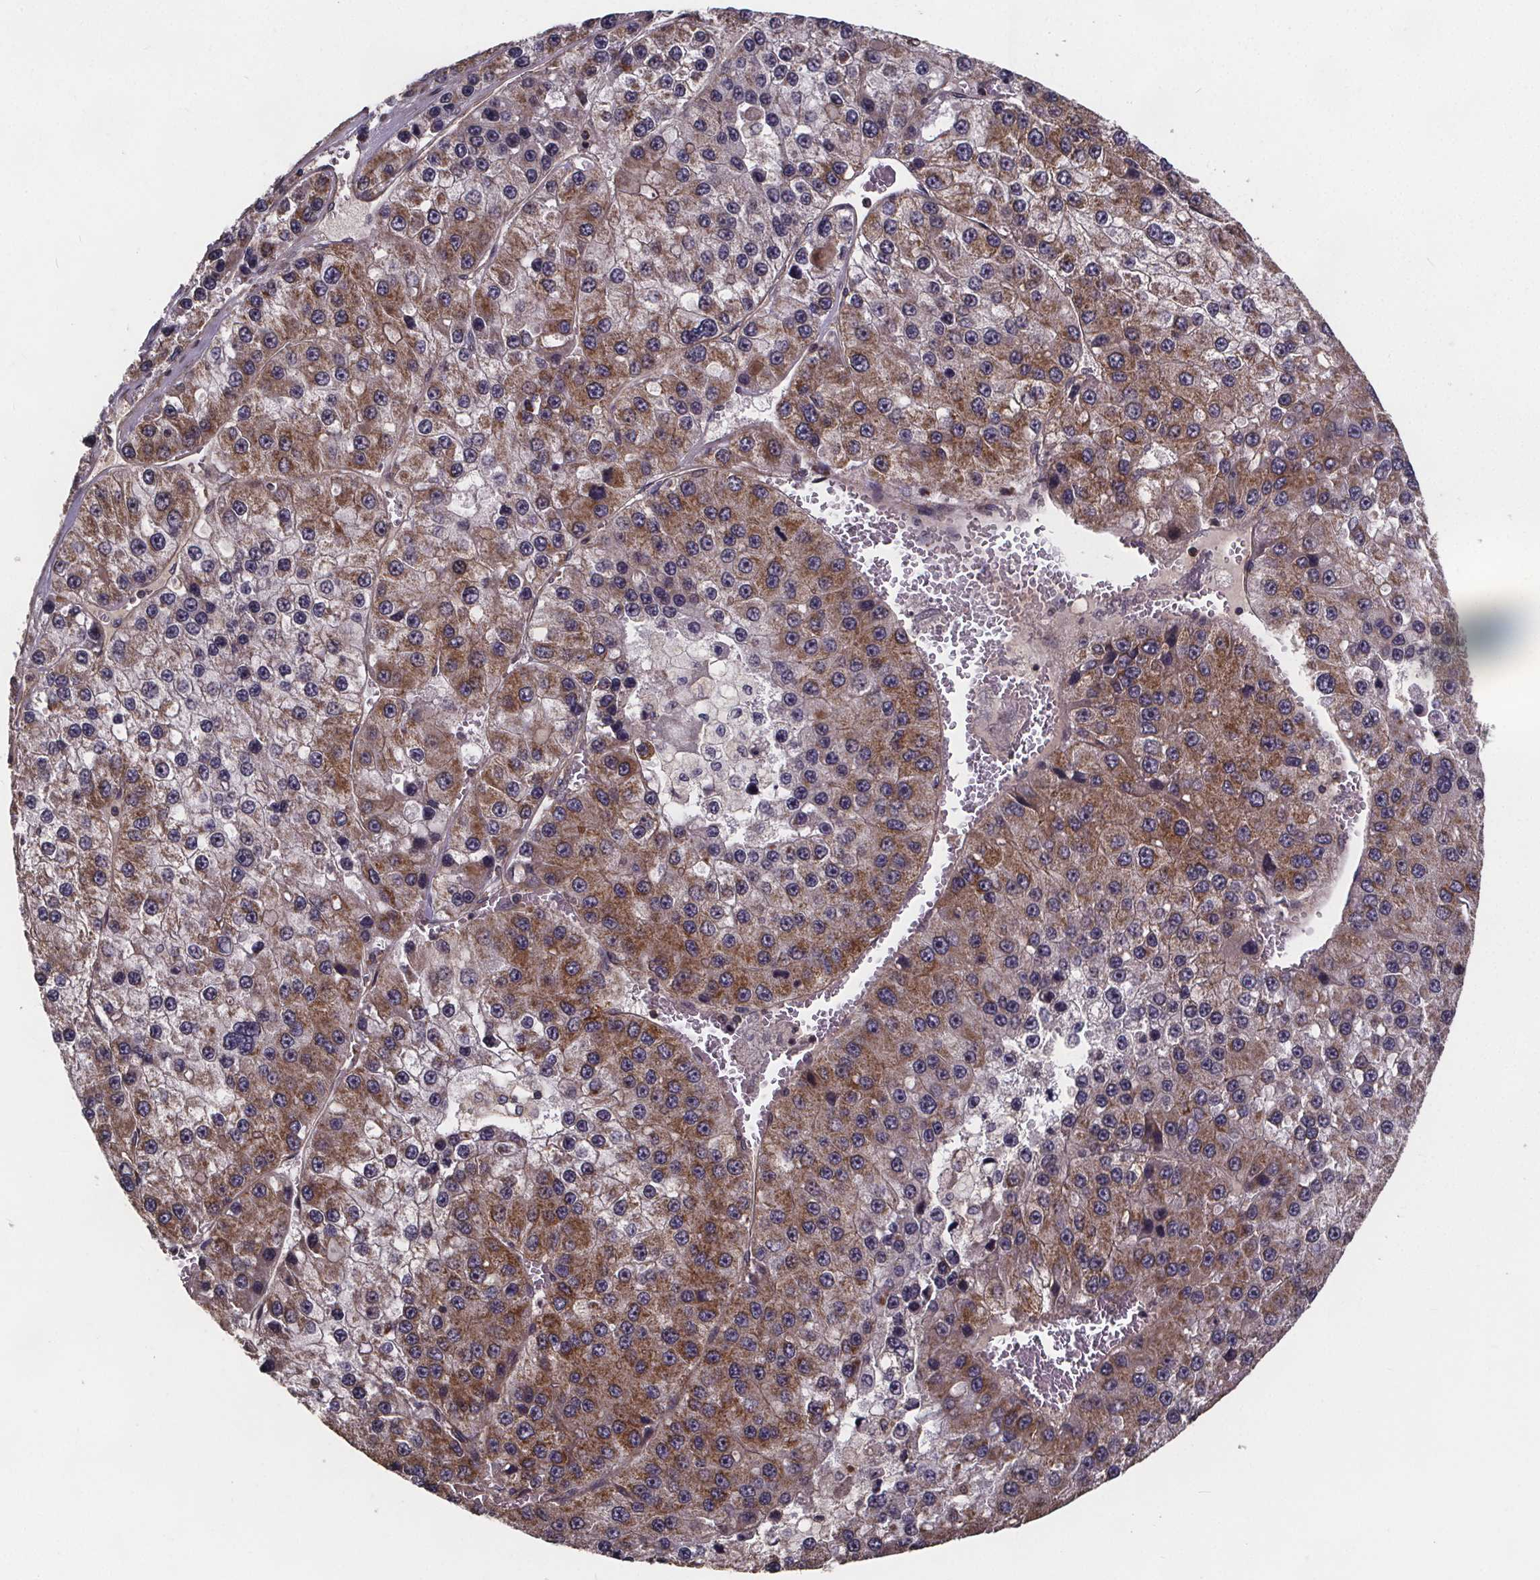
{"staining": {"intensity": "moderate", "quantity": ">75%", "location": "cytoplasmic/membranous"}, "tissue": "liver cancer", "cell_type": "Tumor cells", "image_type": "cancer", "snomed": [{"axis": "morphology", "description": "Carcinoma, Hepatocellular, NOS"}, {"axis": "topography", "description": "Liver"}], "caption": "Immunohistochemistry (IHC) (DAB) staining of human liver hepatocellular carcinoma demonstrates moderate cytoplasmic/membranous protein staining in about >75% of tumor cells. Using DAB (3,3'-diaminobenzidine) (brown) and hematoxylin (blue) stains, captured at high magnification using brightfield microscopy.", "gene": "YME1L1", "patient": {"sex": "female", "age": 73}}